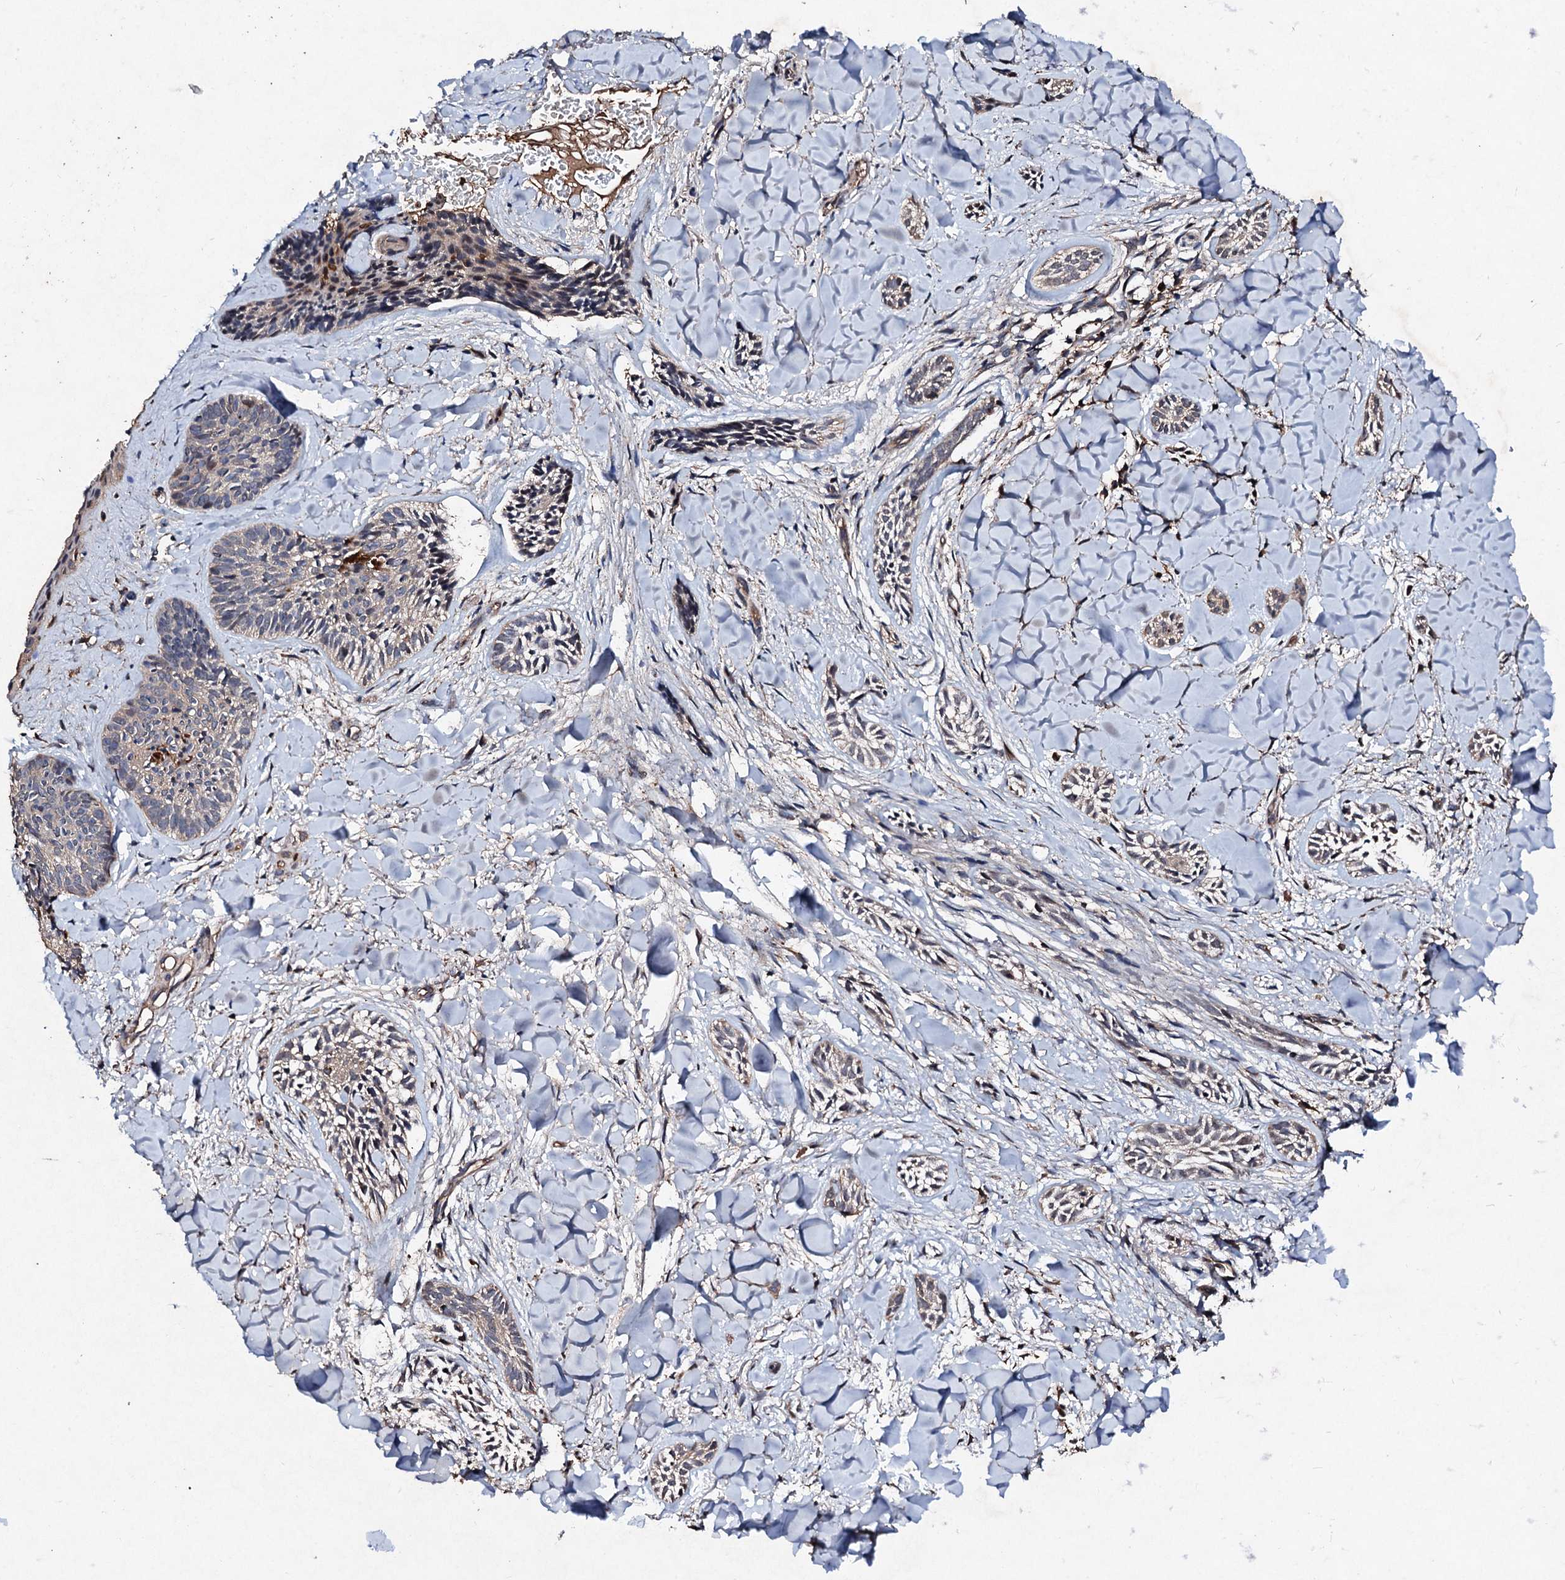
{"staining": {"intensity": "weak", "quantity": "25%-75%", "location": "cytoplasmic/membranous"}, "tissue": "skin cancer", "cell_type": "Tumor cells", "image_type": "cancer", "snomed": [{"axis": "morphology", "description": "Basal cell carcinoma"}, {"axis": "topography", "description": "Skin"}], "caption": "Skin cancer (basal cell carcinoma) stained with a protein marker displays weak staining in tumor cells.", "gene": "KERA", "patient": {"sex": "female", "age": 59}}